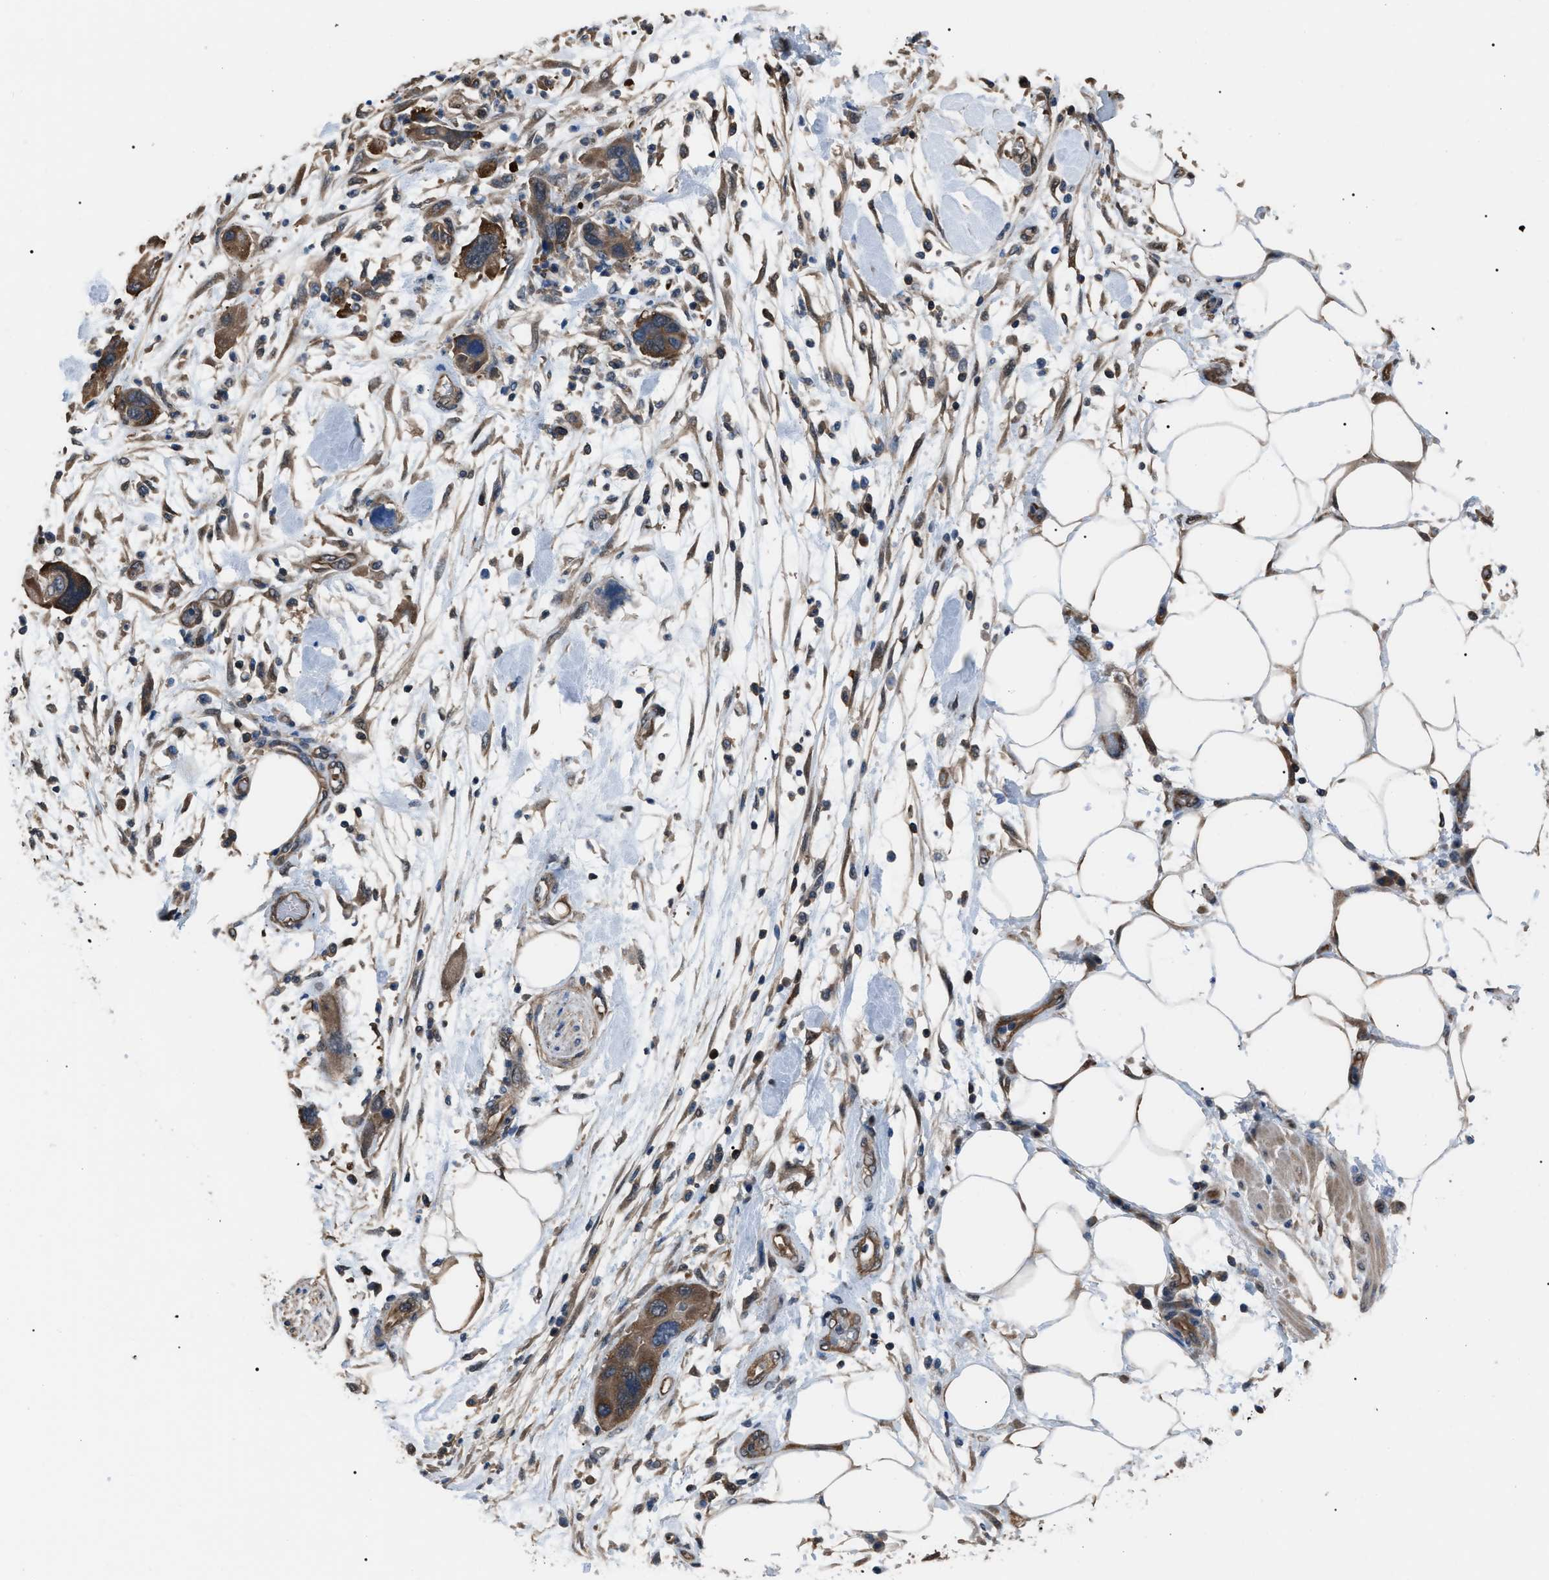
{"staining": {"intensity": "moderate", "quantity": ">75%", "location": "cytoplasmic/membranous"}, "tissue": "pancreatic cancer", "cell_type": "Tumor cells", "image_type": "cancer", "snomed": [{"axis": "morphology", "description": "Normal tissue, NOS"}, {"axis": "morphology", "description": "Adenocarcinoma, NOS"}, {"axis": "topography", "description": "Pancreas"}], "caption": "Pancreatic cancer (adenocarcinoma) stained with a brown dye reveals moderate cytoplasmic/membranous positive expression in about >75% of tumor cells.", "gene": "PDCD5", "patient": {"sex": "female", "age": 71}}